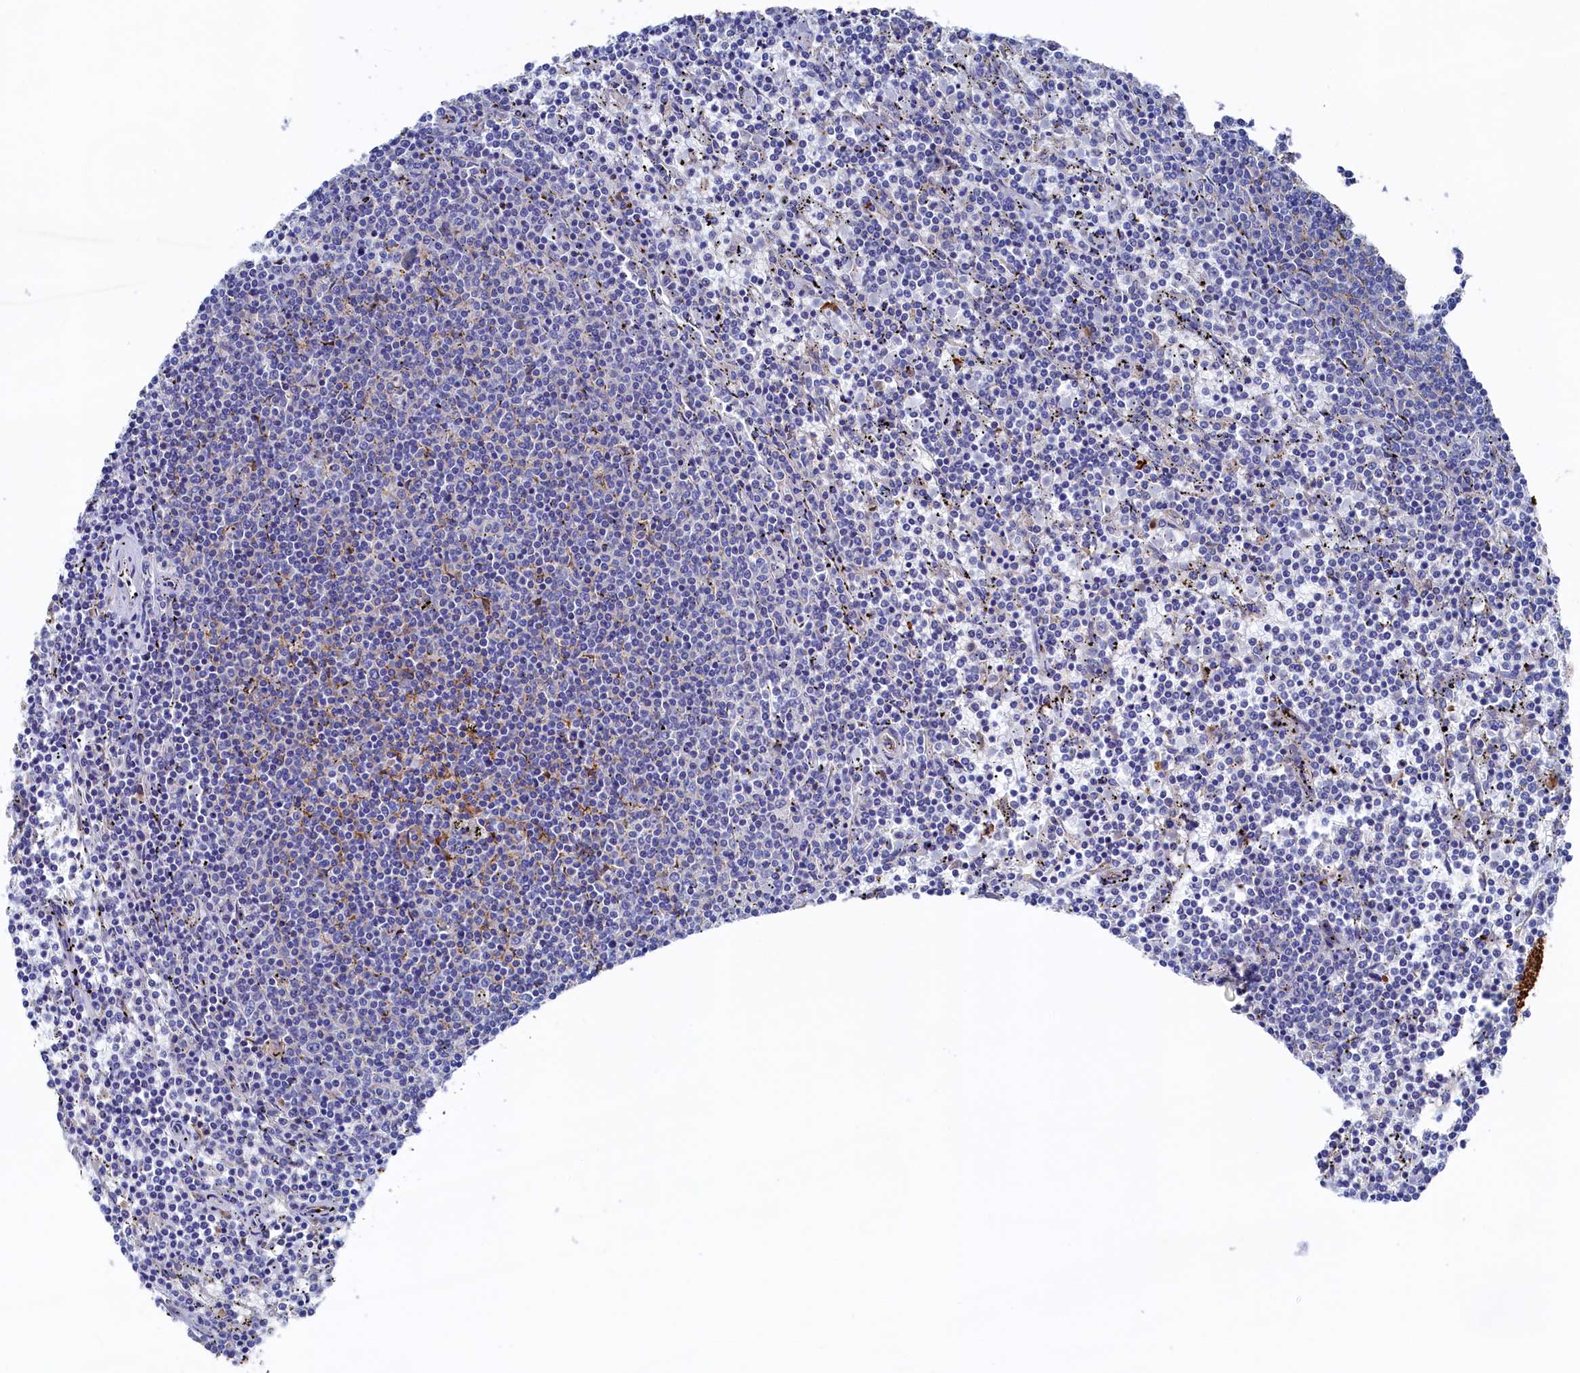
{"staining": {"intensity": "negative", "quantity": "none", "location": "none"}, "tissue": "lymphoma", "cell_type": "Tumor cells", "image_type": "cancer", "snomed": [{"axis": "morphology", "description": "Malignant lymphoma, non-Hodgkin's type, Low grade"}, {"axis": "topography", "description": "Spleen"}], "caption": "There is no significant positivity in tumor cells of lymphoma.", "gene": "C12orf73", "patient": {"sex": "female", "age": 50}}